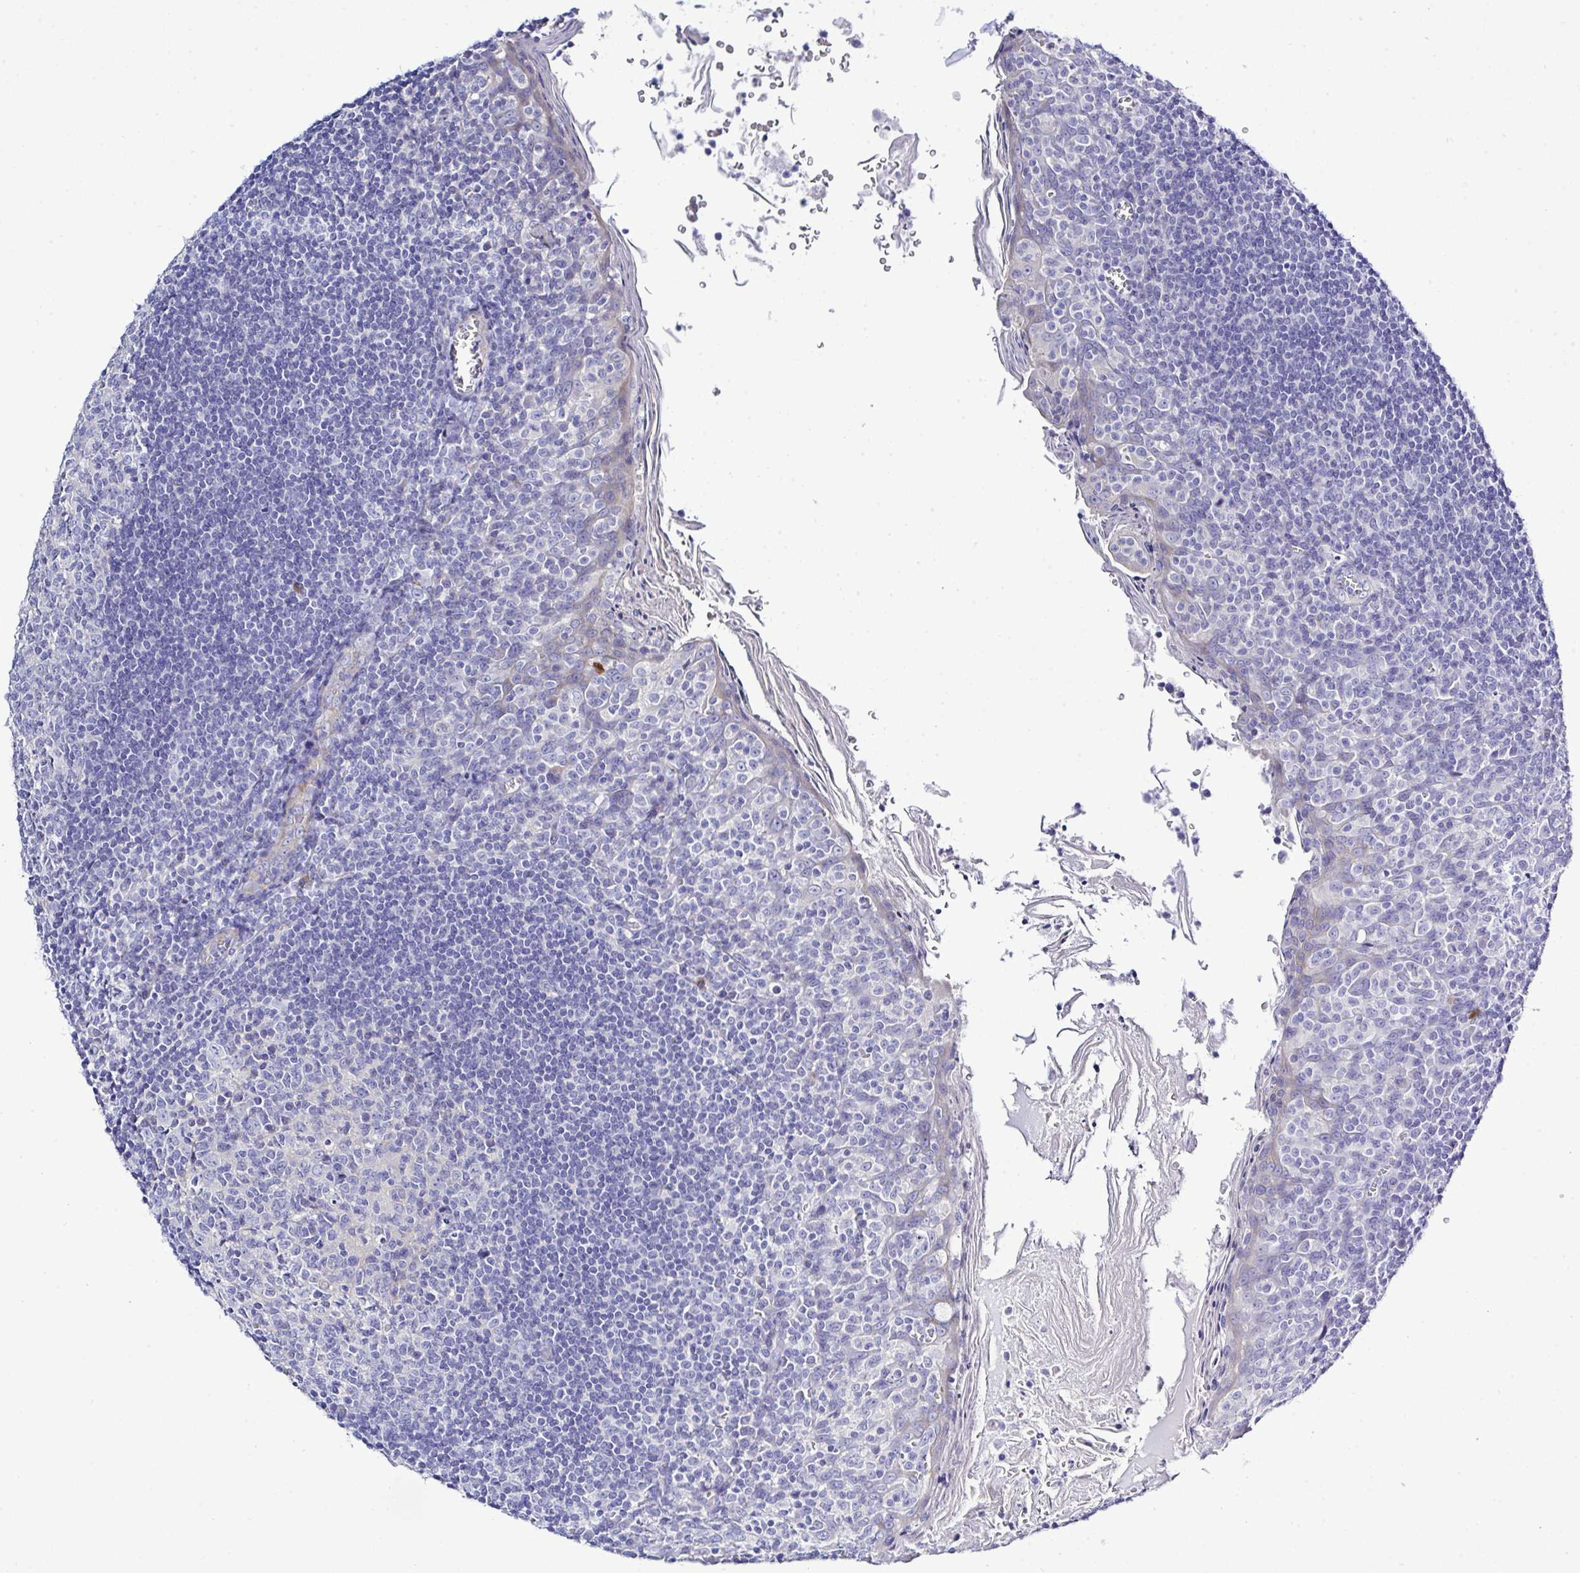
{"staining": {"intensity": "negative", "quantity": "none", "location": "none"}, "tissue": "tonsil", "cell_type": "Germinal center cells", "image_type": "normal", "snomed": [{"axis": "morphology", "description": "Normal tissue, NOS"}, {"axis": "topography", "description": "Tonsil"}], "caption": "Immunohistochemical staining of benign tonsil reveals no significant staining in germinal center cells.", "gene": "MED11", "patient": {"sex": "male", "age": 27}}